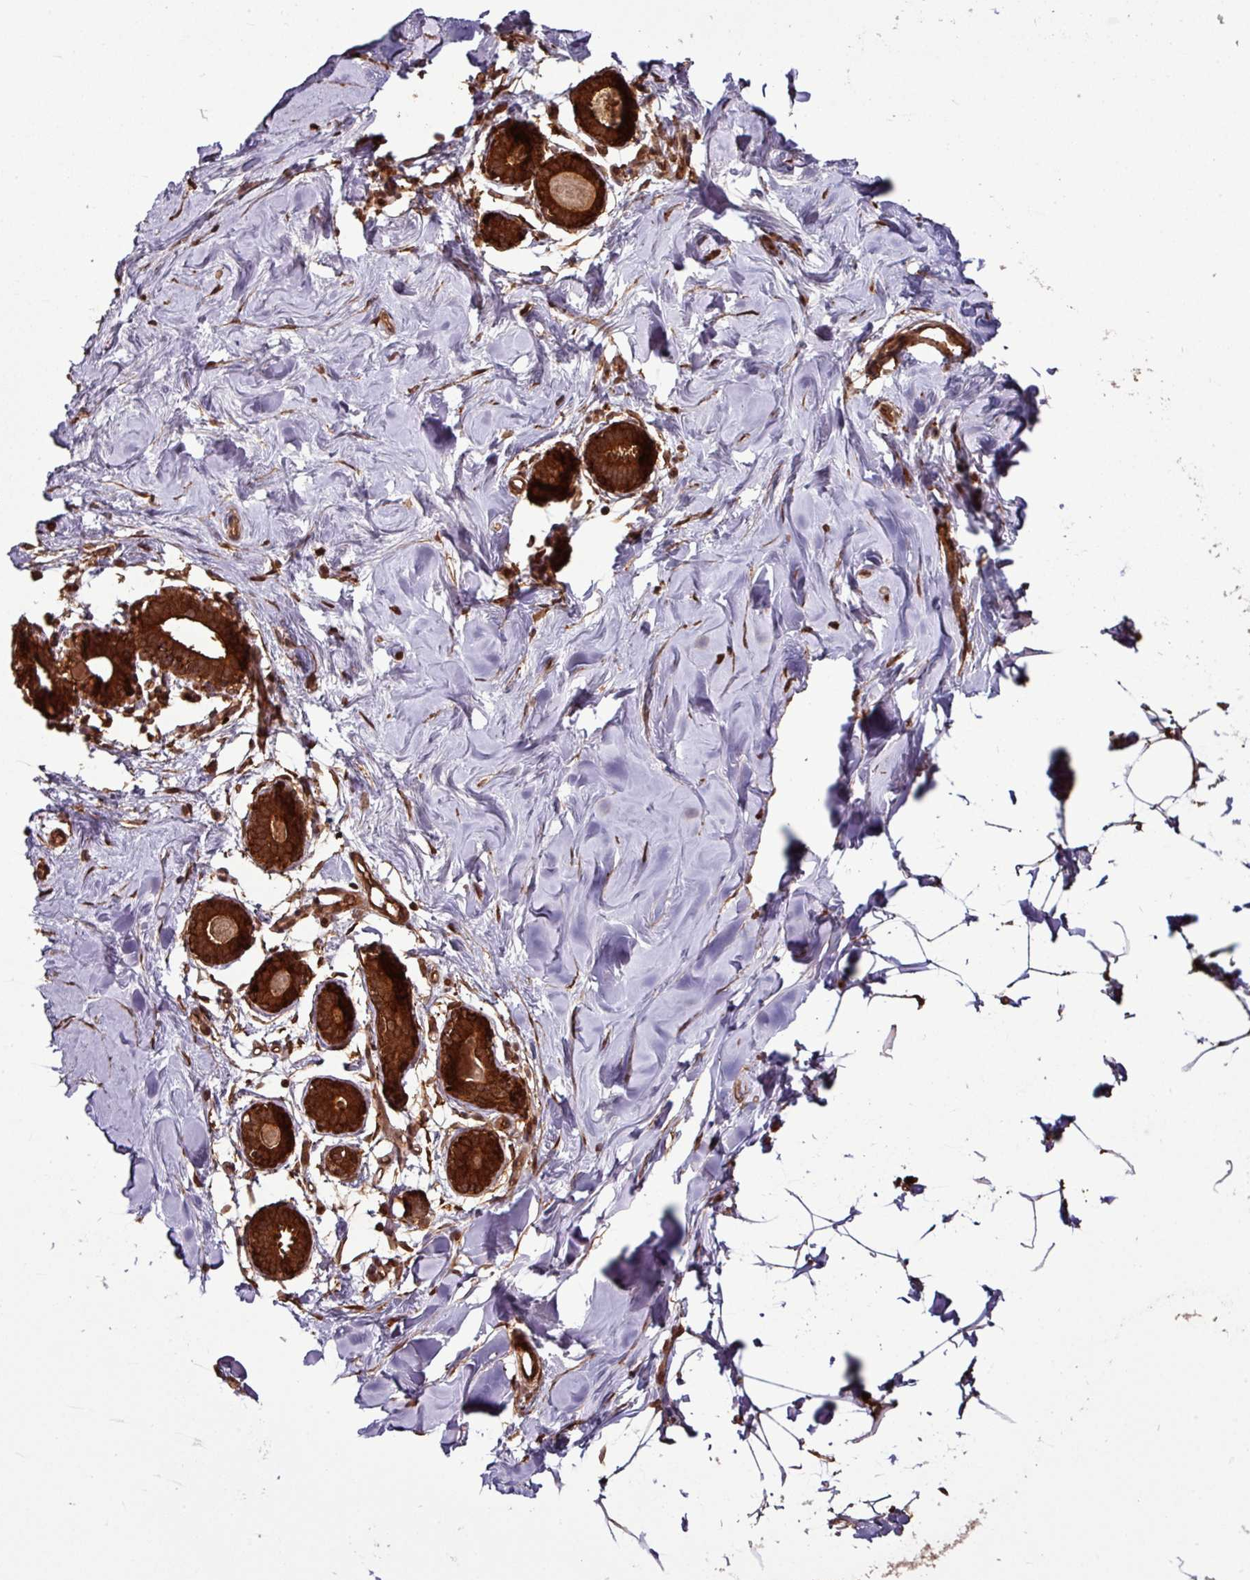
{"staining": {"intensity": "negative", "quantity": "none", "location": "none"}, "tissue": "breast", "cell_type": "Adipocytes", "image_type": "normal", "snomed": [{"axis": "morphology", "description": "Normal tissue, NOS"}, {"axis": "topography", "description": "Breast"}], "caption": "Immunohistochemistry micrograph of unremarkable breast: breast stained with DAB shows no significant protein expression in adipocytes.", "gene": "GNPDA1", "patient": {"sex": "female", "age": 23}}